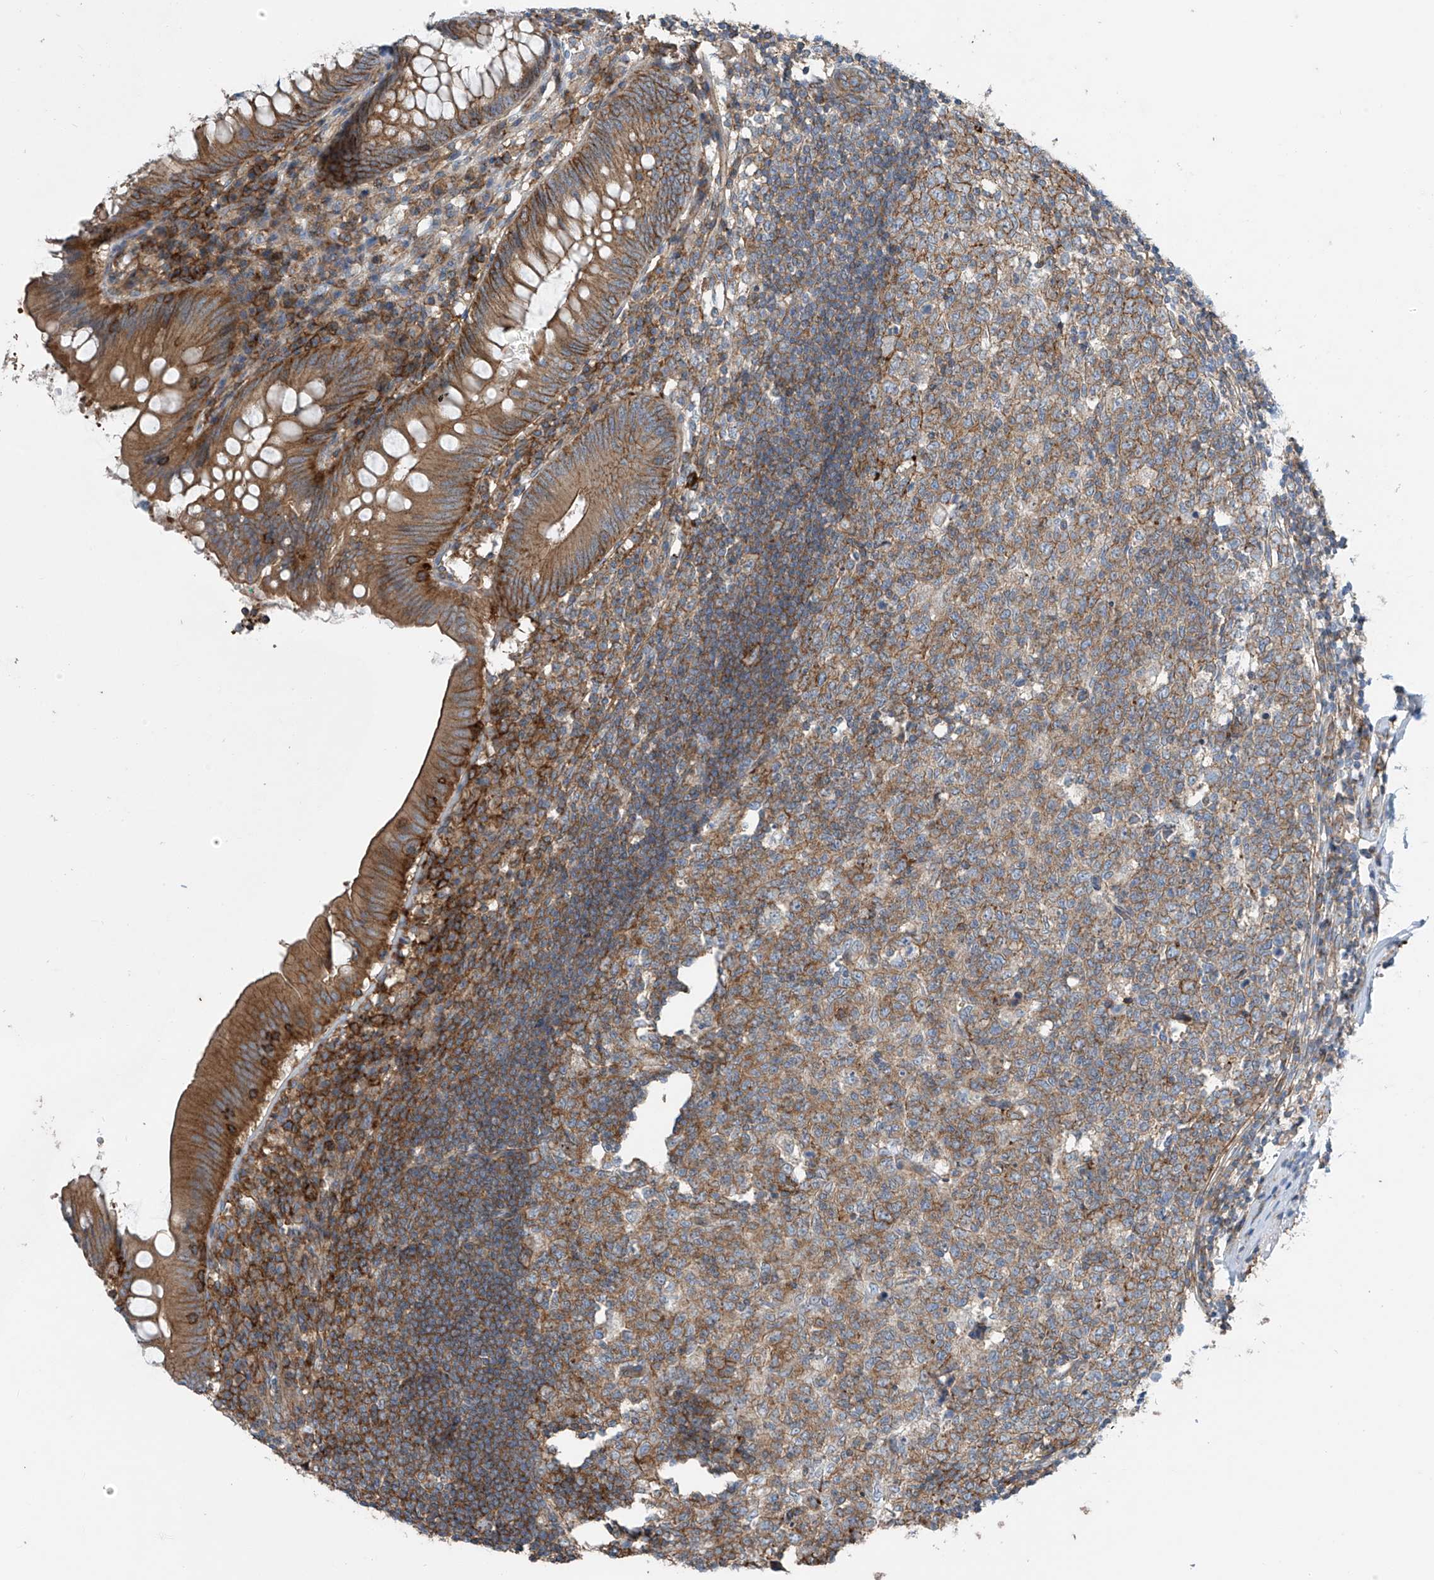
{"staining": {"intensity": "moderate", "quantity": ">75%", "location": "cytoplasmic/membranous"}, "tissue": "appendix", "cell_type": "Glandular cells", "image_type": "normal", "snomed": [{"axis": "morphology", "description": "Normal tissue, NOS"}, {"axis": "topography", "description": "Appendix"}], "caption": "This photomicrograph displays IHC staining of unremarkable human appendix, with medium moderate cytoplasmic/membranous staining in approximately >75% of glandular cells.", "gene": "SLC1A5", "patient": {"sex": "female", "age": 54}}